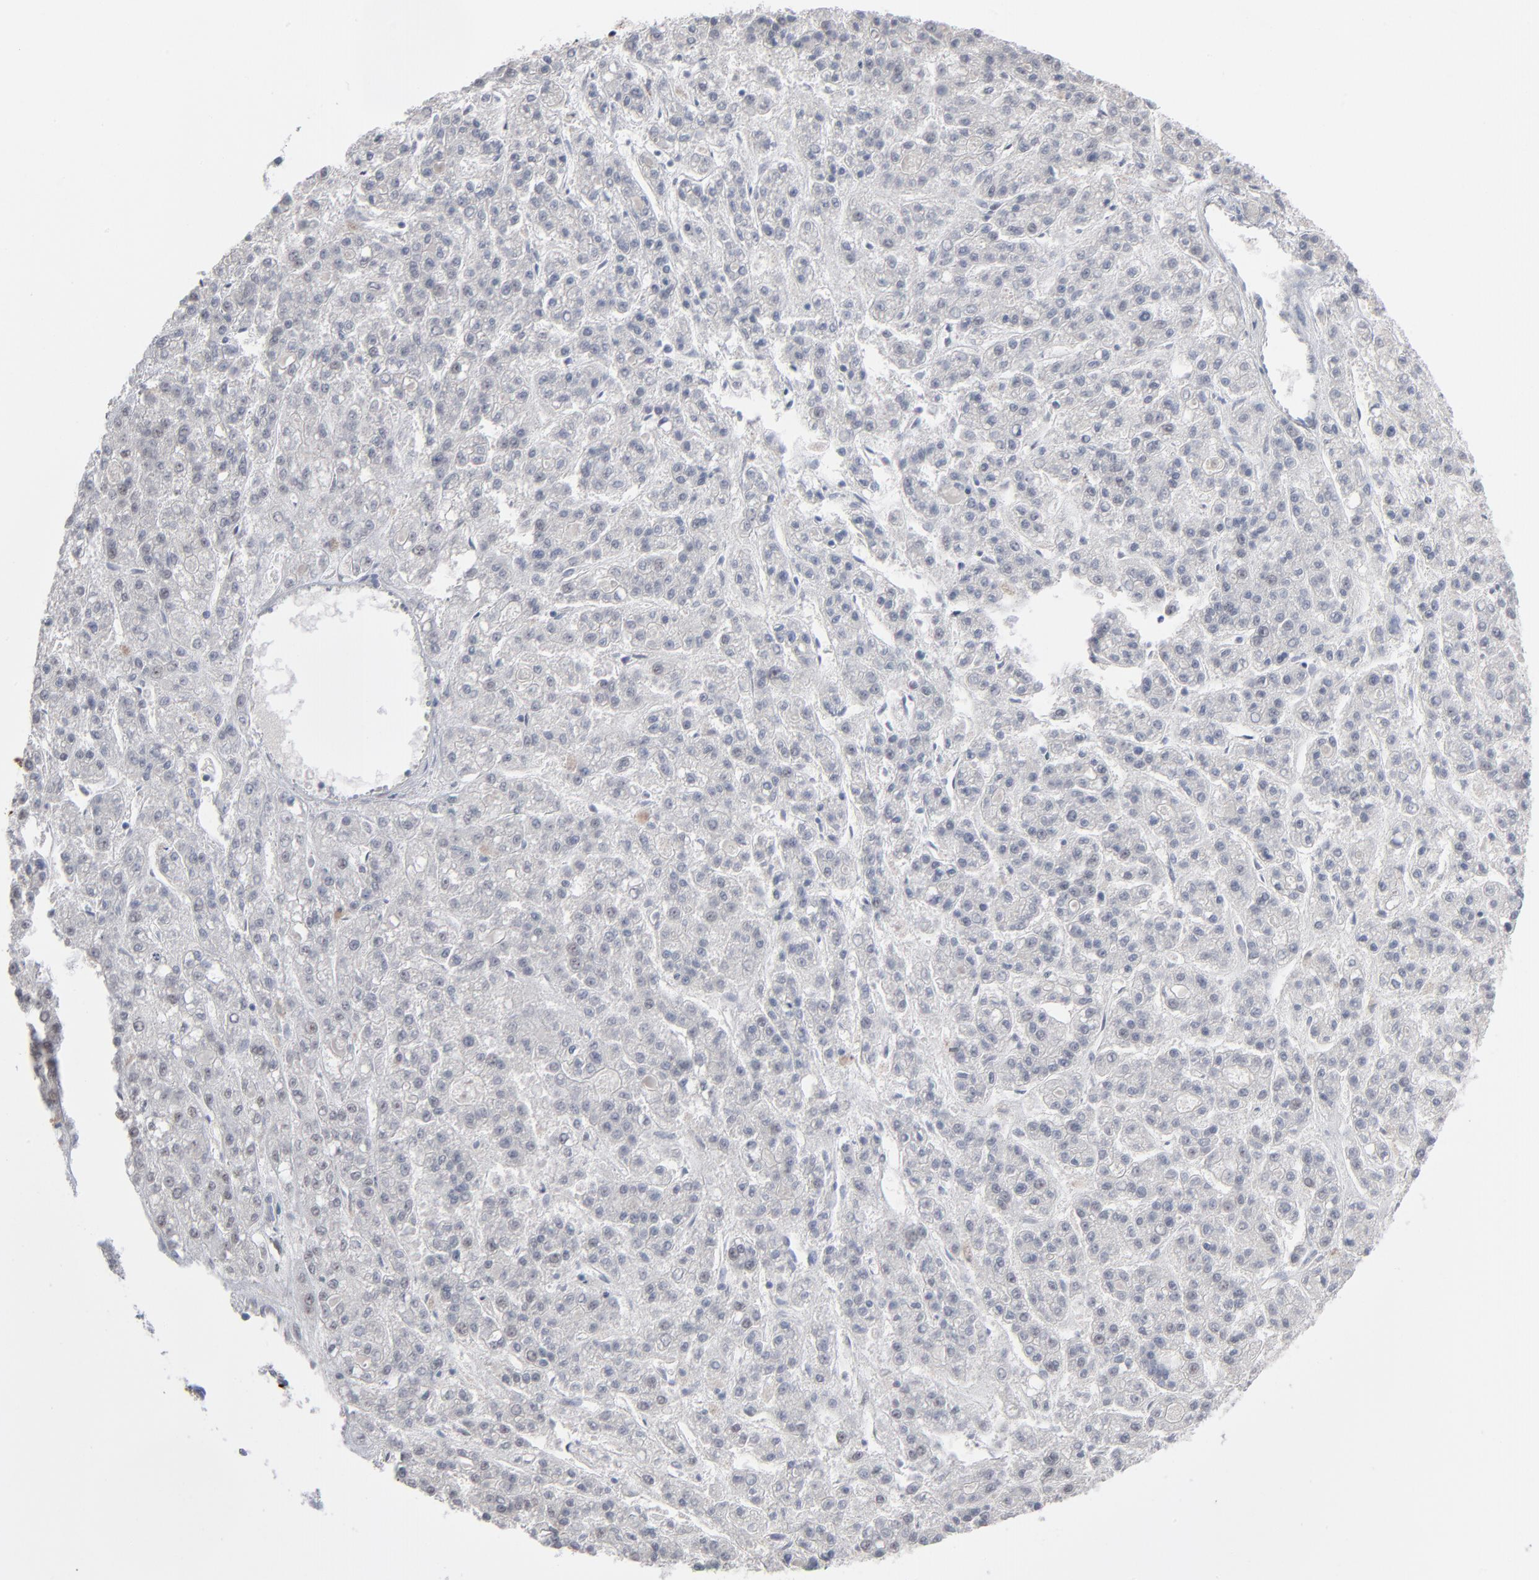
{"staining": {"intensity": "negative", "quantity": "none", "location": "none"}, "tissue": "liver cancer", "cell_type": "Tumor cells", "image_type": "cancer", "snomed": [{"axis": "morphology", "description": "Carcinoma, Hepatocellular, NOS"}, {"axis": "topography", "description": "Liver"}], "caption": "The micrograph reveals no staining of tumor cells in hepatocellular carcinoma (liver). (DAB (3,3'-diaminobenzidine) immunohistochemistry (IHC) with hematoxylin counter stain).", "gene": "MPHOSPH6", "patient": {"sex": "male", "age": 70}}